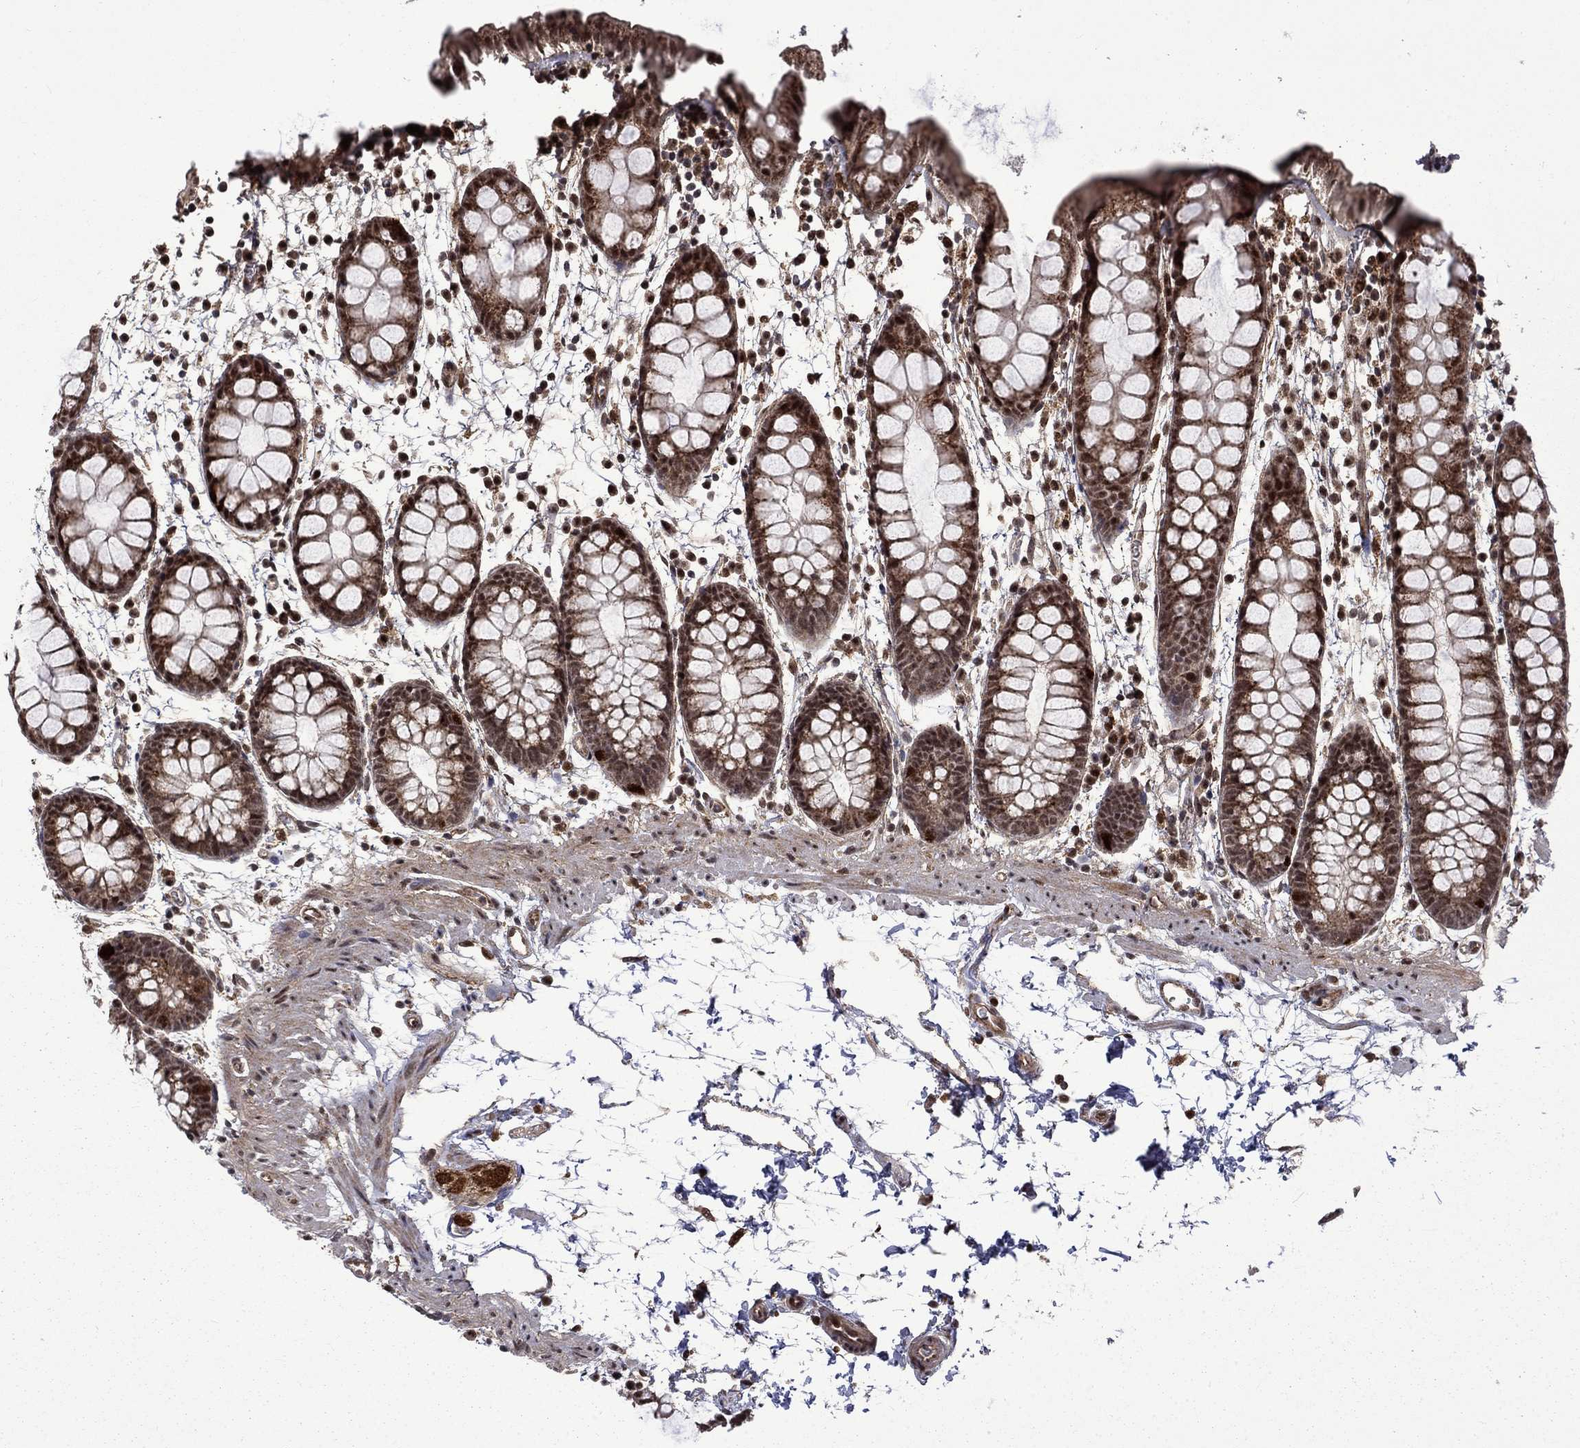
{"staining": {"intensity": "strong", "quantity": ">75%", "location": "cytoplasmic/membranous,nuclear"}, "tissue": "rectum", "cell_type": "Glandular cells", "image_type": "normal", "snomed": [{"axis": "morphology", "description": "Normal tissue, NOS"}, {"axis": "topography", "description": "Rectum"}], "caption": "IHC of normal rectum exhibits high levels of strong cytoplasmic/membranous,nuclear expression in about >75% of glandular cells.", "gene": "KPNA3", "patient": {"sex": "male", "age": 57}}